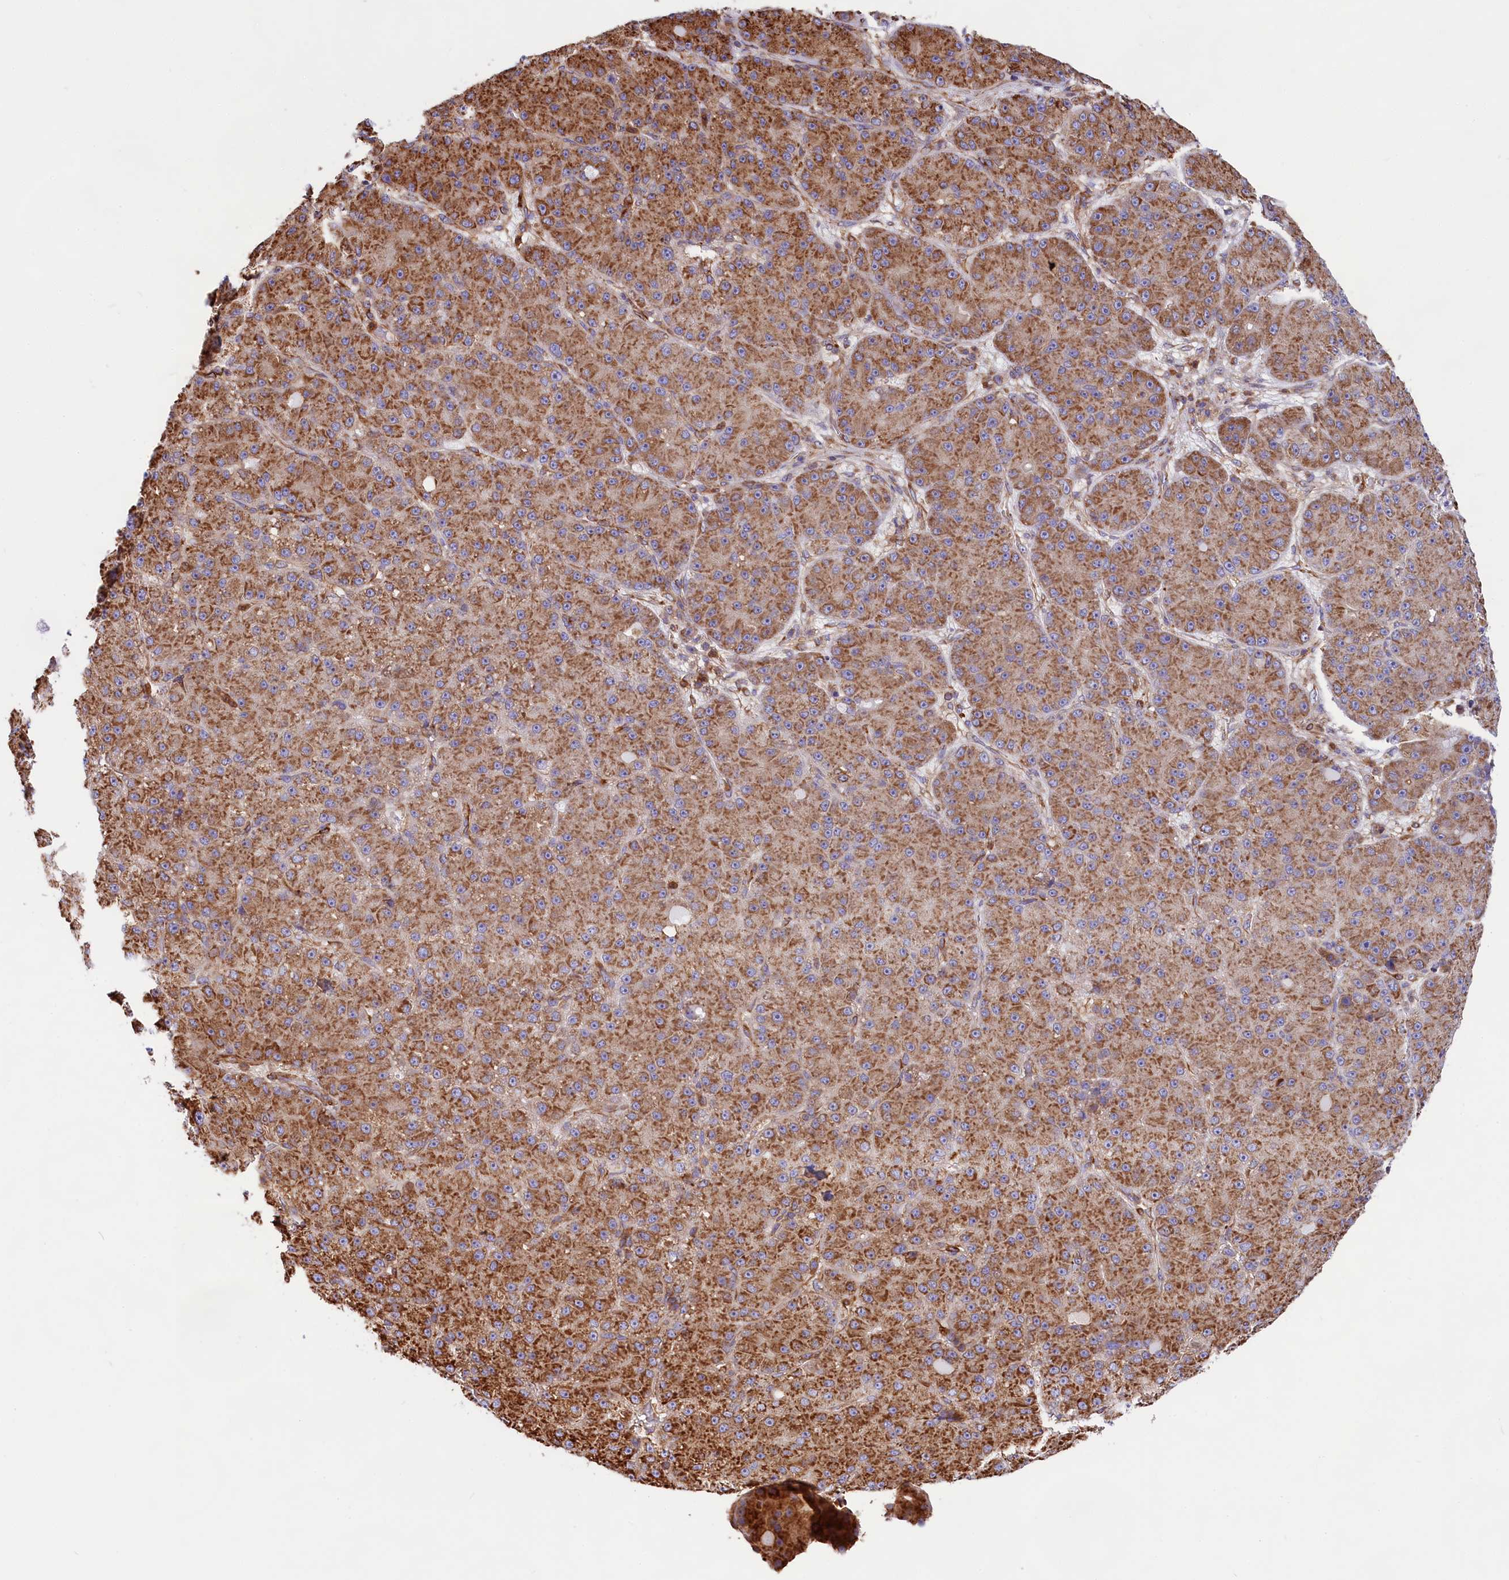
{"staining": {"intensity": "moderate", "quantity": ">75%", "location": "cytoplasmic/membranous"}, "tissue": "liver cancer", "cell_type": "Tumor cells", "image_type": "cancer", "snomed": [{"axis": "morphology", "description": "Carcinoma, Hepatocellular, NOS"}, {"axis": "topography", "description": "Liver"}], "caption": "Brown immunohistochemical staining in human liver hepatocellular carcinoma demonstrates moderate cytoplasmic/membranous expression in approximately >75% of tumor cells.", "gene": "GYS1", "patient": {"sex": "male", "age": 67}}